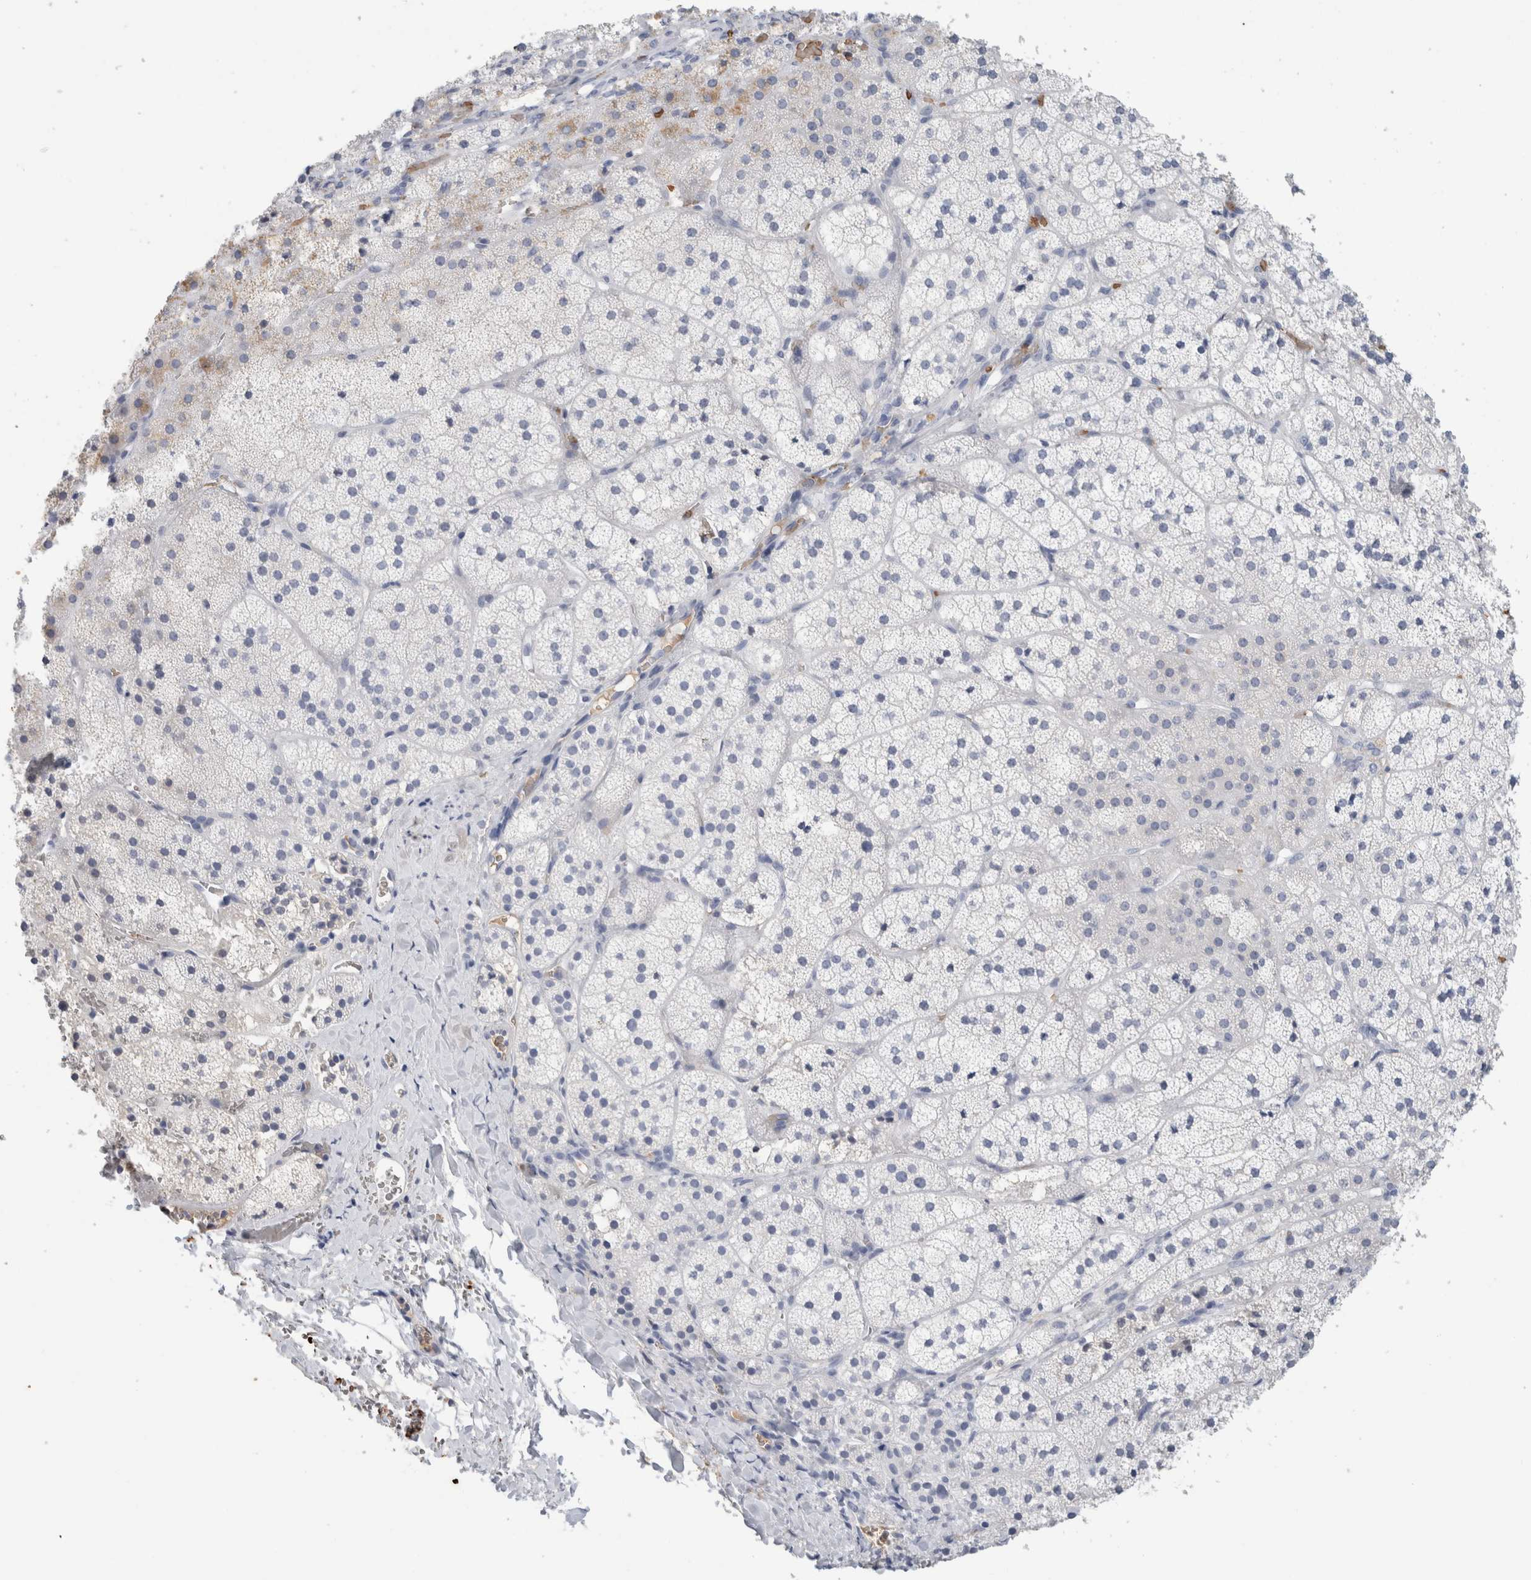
{"staining": {"intensity": "negative", "quantity": "none", "location": "none"}, "tissue": "adrenal gland", "cell_type": "Glandular cells", "image_type": "normal", "snomed": [{"axis": "morphology", "description": "Normal tissue, NOS"}, {"axis": "topography", "description": "Adrenal gland"}], "caption": "IHC histopathology image of normal adrenal gland: human adrenal gland stained with DAB (3,3'-diaminobenzidine) displays no significant protein staining in glandular cells. Nuclei are stained in blue.", "gene": "CA1", "patient": {"sex": "female", "age": 44}}